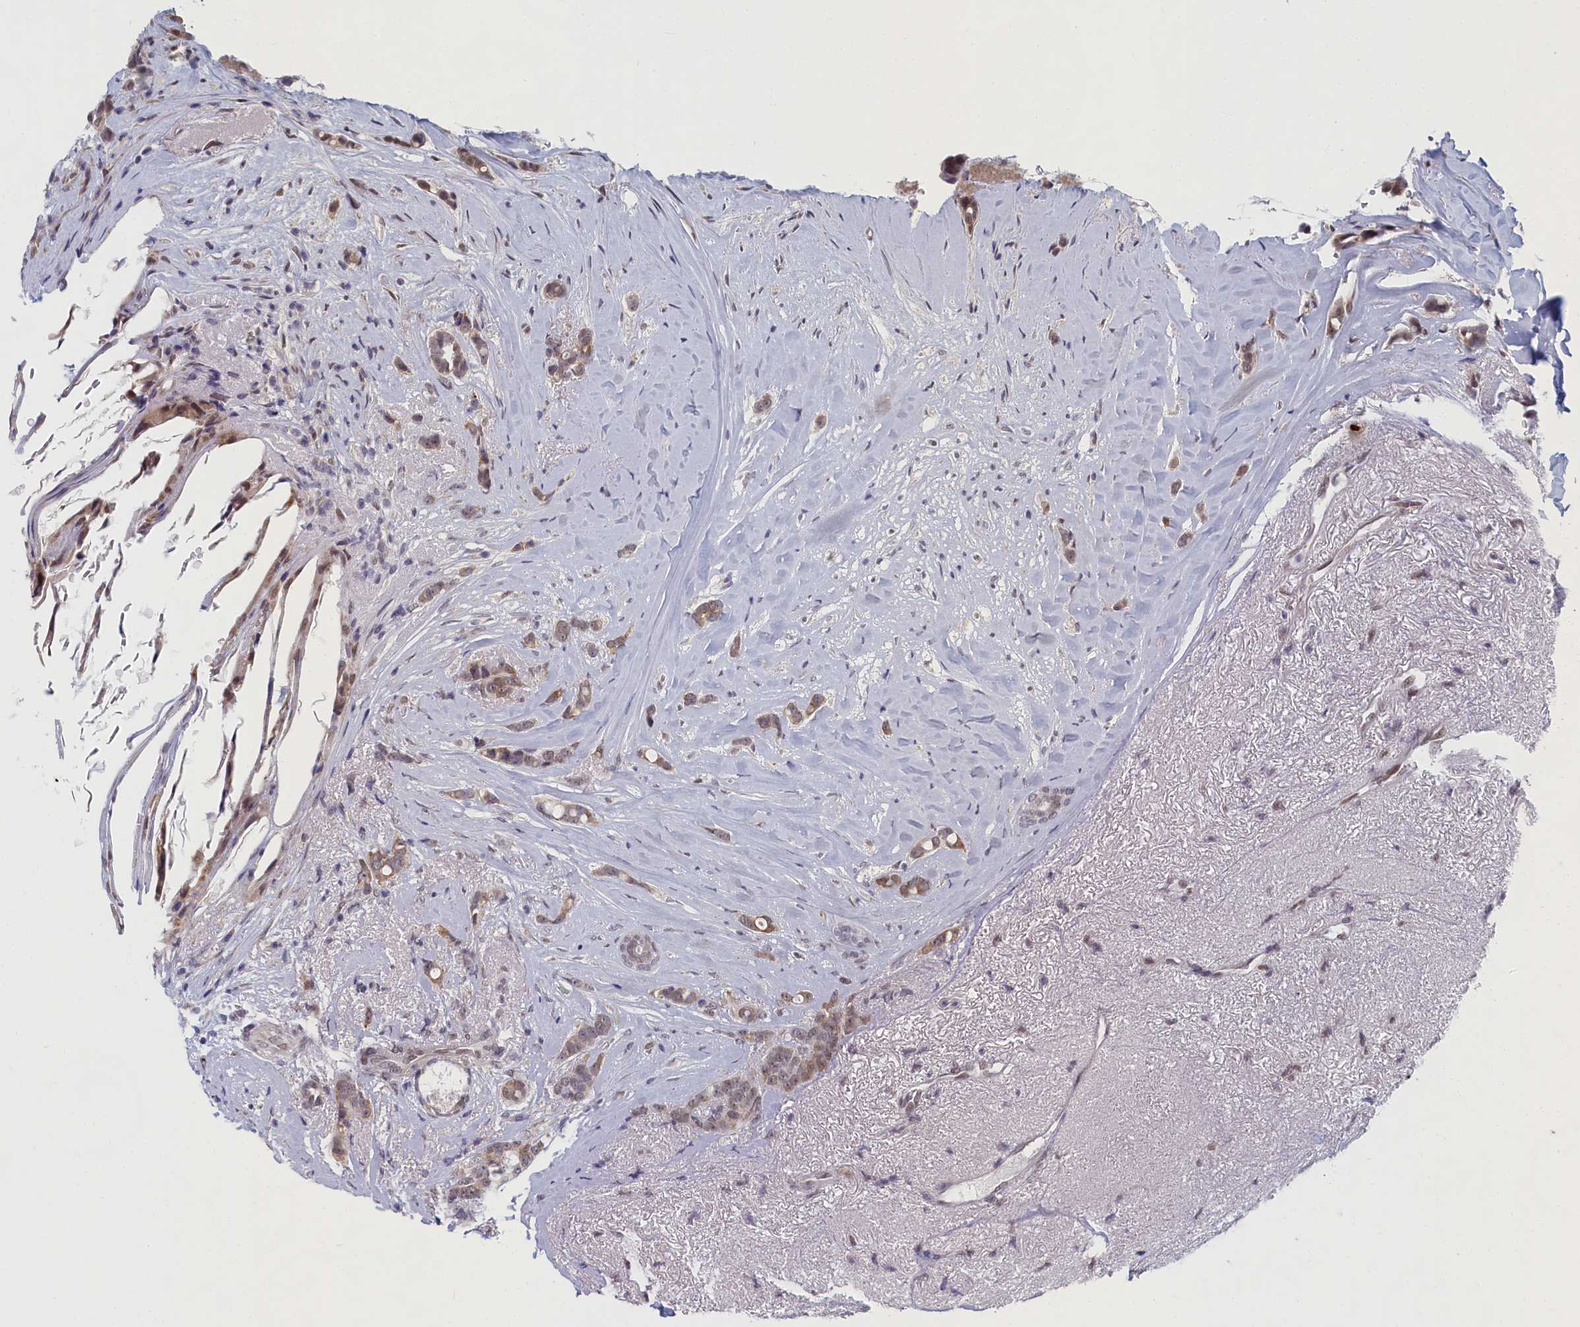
{"staining": {"intensity": "moderate", "quantity": "25%-75%", "location": "cytoplasmic/membranous"}, "tissue": "breast cancer", "cell_type": "Tumor cells", "image_type": "cancer", "snomed": [{"axis": "morphology", "description": "Lobular carcinoma"}, {"axis": "topography", "description": "Breast"}], "caption": "About 25%-75% of tumor cells in breast lobular carcinoma reveal moderate cytoplasmic/membranous protein expression as visualized by brown immunohistochemical staining.", "gene": "DNAJC17", "patient": {"sex": "female", "age": 51}}